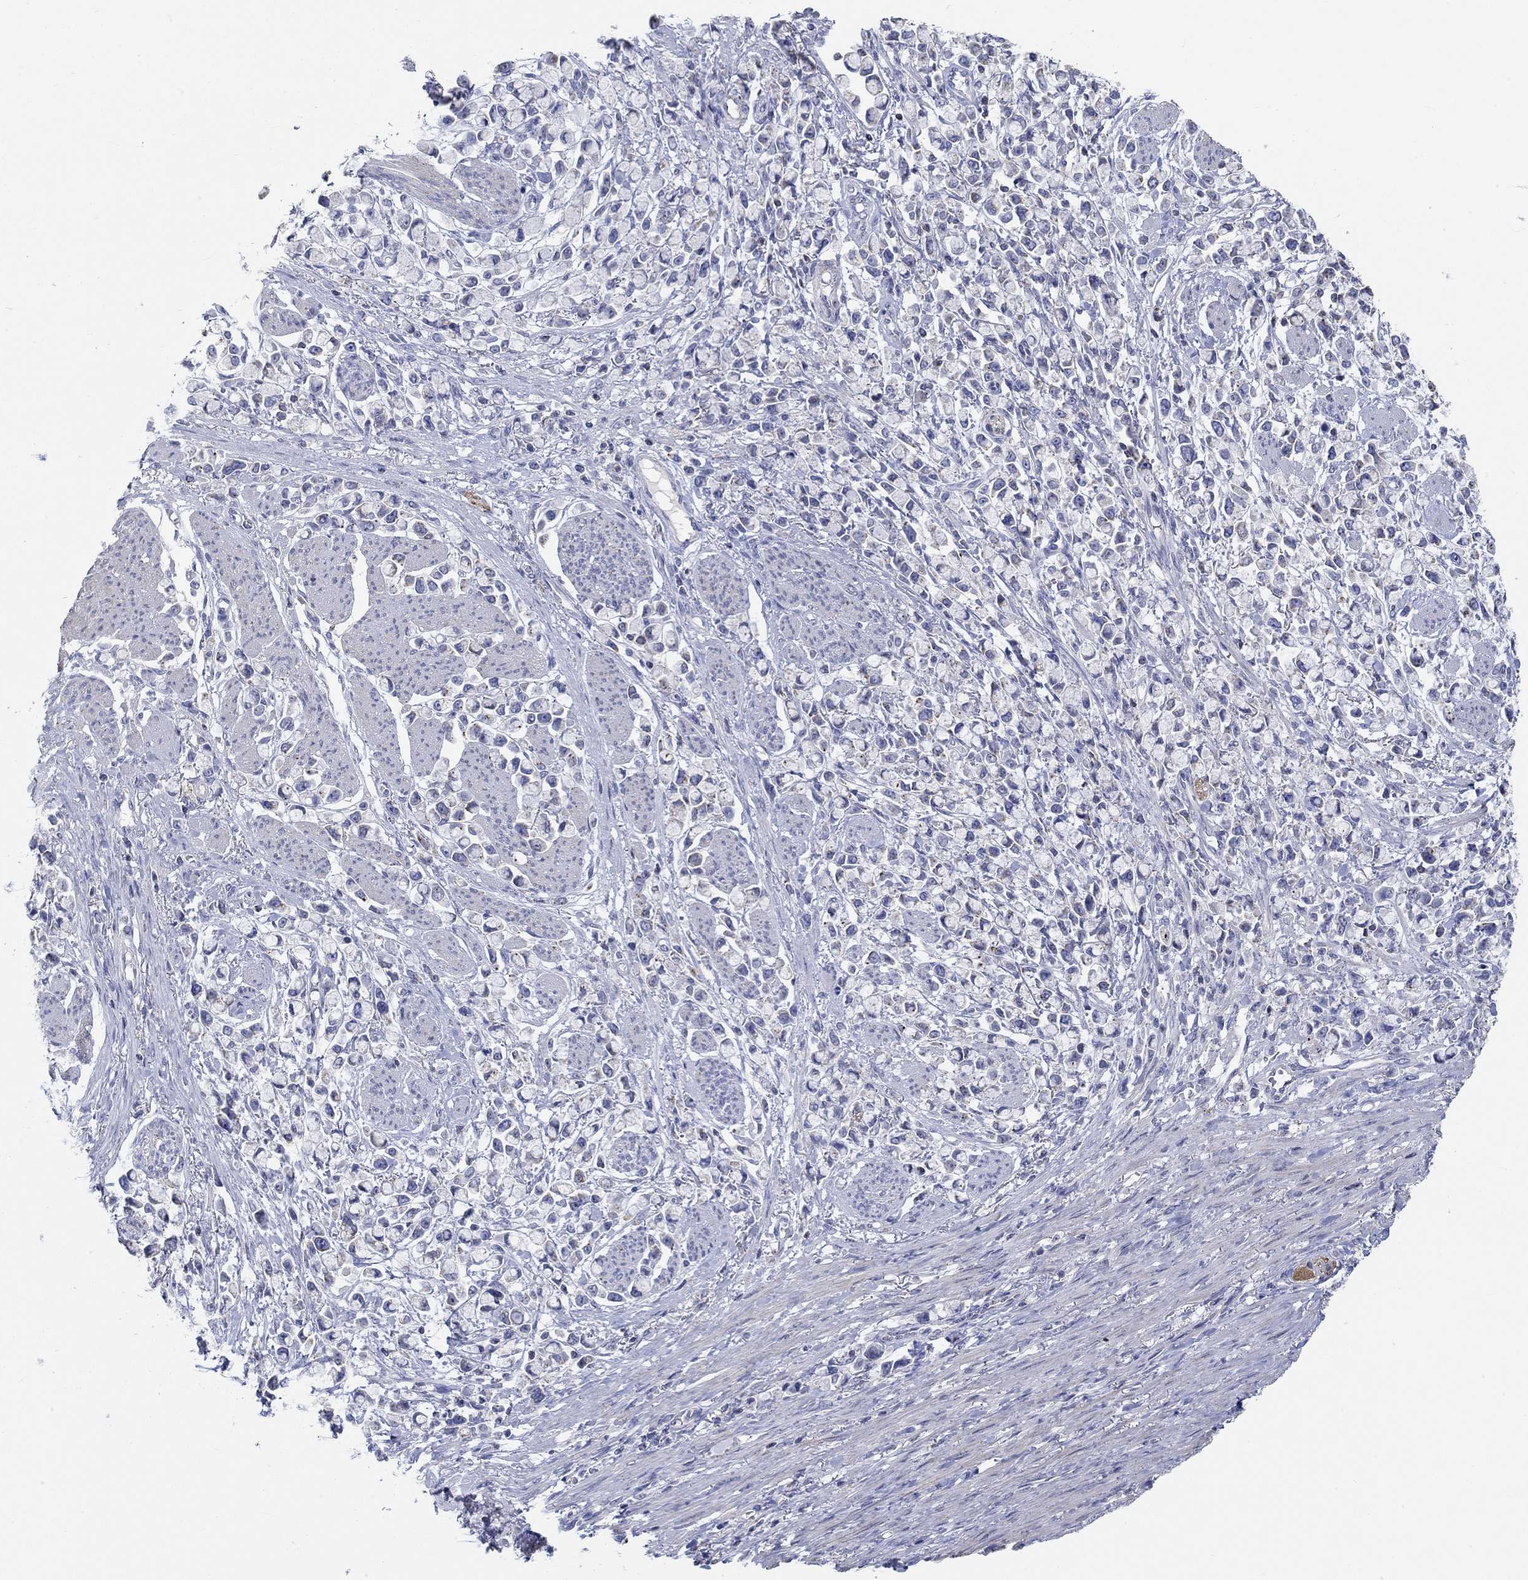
{"staining": {"intensity": "negative", "quantity": "none", "location": "none"}, "tissue": "stomach cancer", "cell_type": "Tumor cells", "image_type": "cancer", "snomed": [{"axis": "morphology", "description": "Adenocarcinoma, NOS"}, {"axis": "topography", "description": "Stomach"}], "caption": "The image reveals no significant staining in tumor cells of stomach cancer. The staining is performed using DAB (3,3'-diaminobenzidine) brown chromogen with nuclei counter-stained in using hematoxylin.", "gene": "NAV3", "patient": {"sex": "female", "age": 81}}